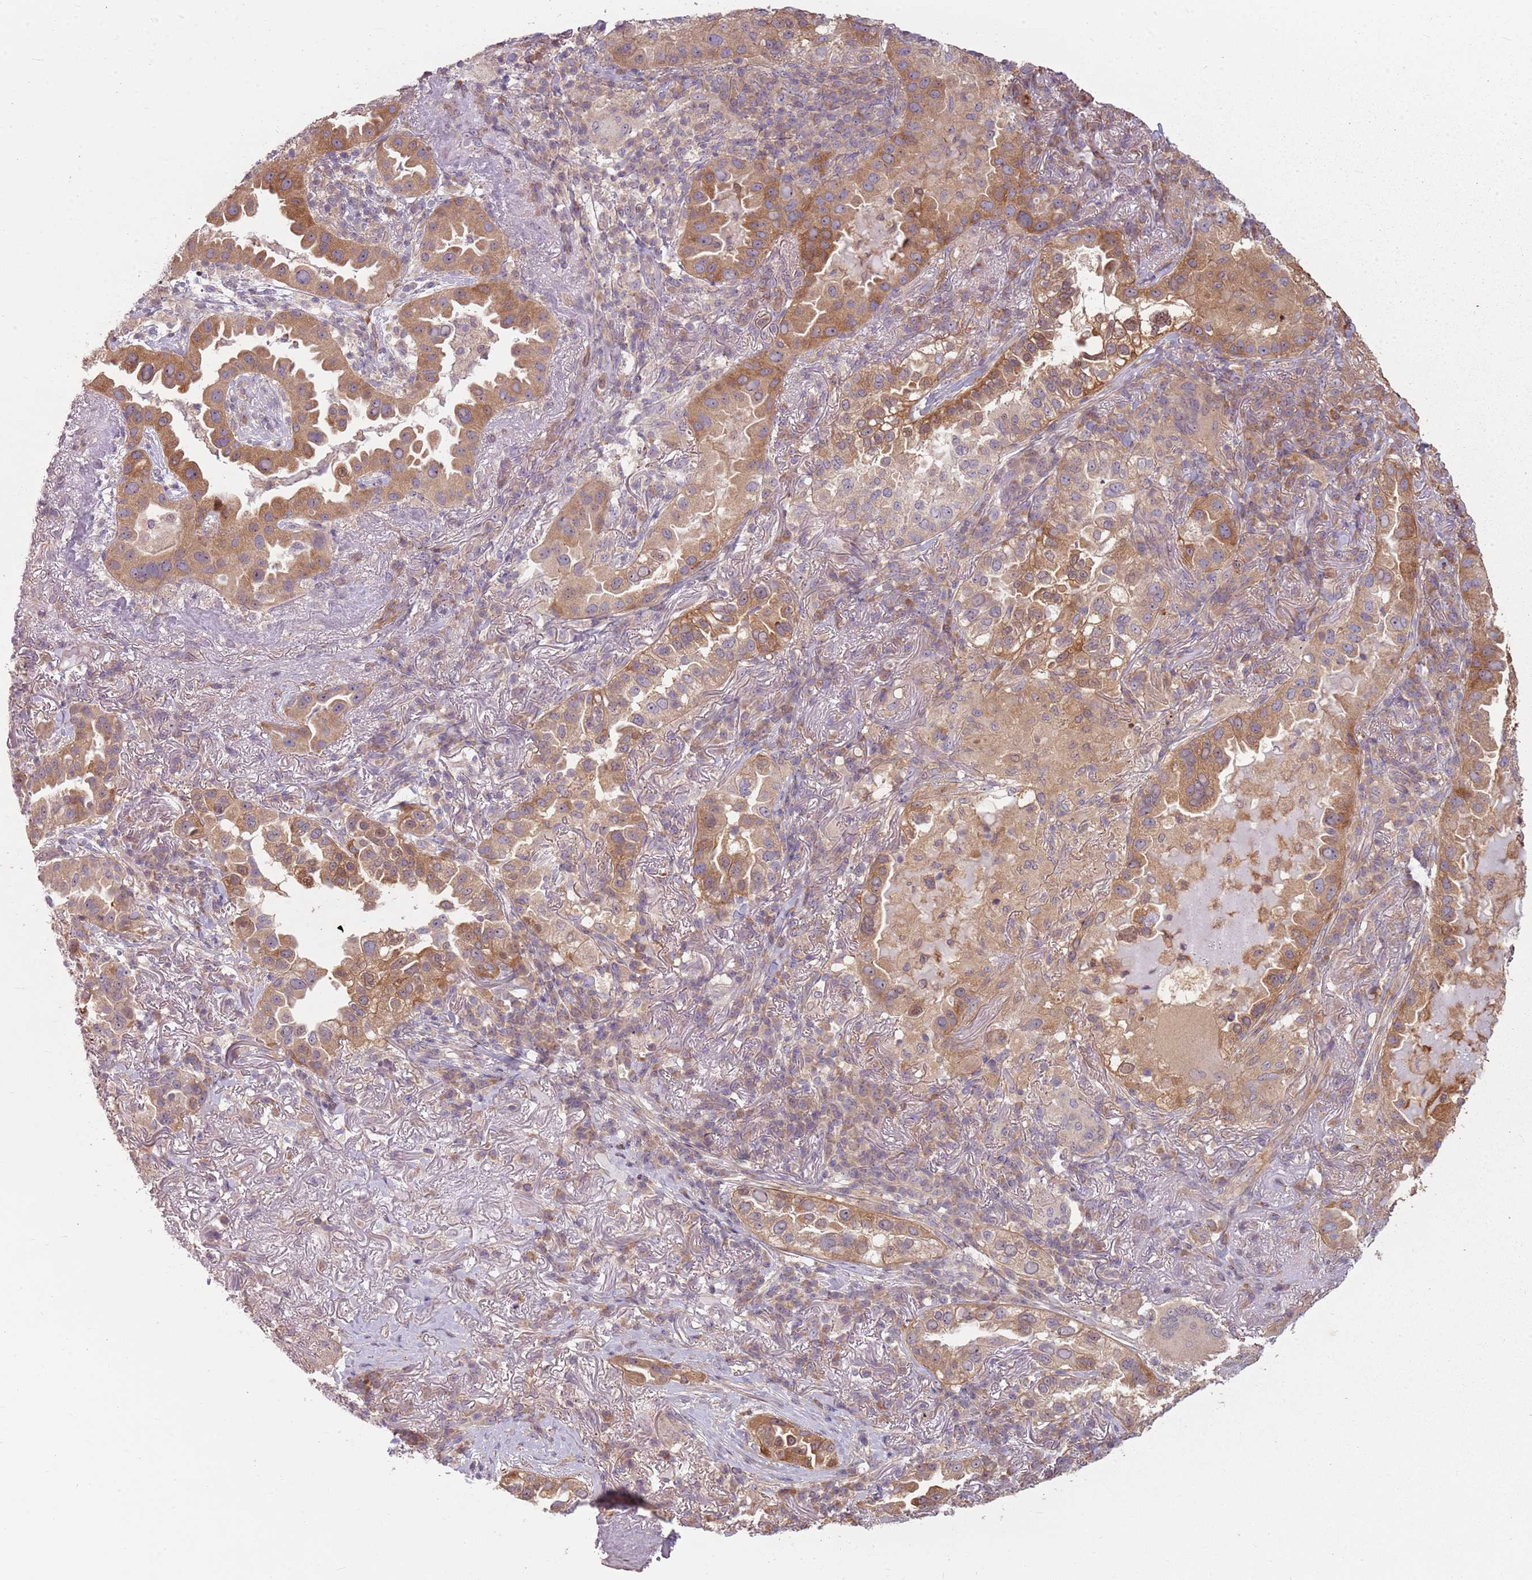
{"staining": {"intensity": "moderate", "quantity": ">75%", "location": "cytoplasmic/membranous"}, "tissue": "lung cancer", "cell_type": "Tumor cells", "image_type": "cancer", "snomed": [{"axis": "morphology", "description": "Adenocarcinoma, NOS"}, {"axis": "topography", "description": "Lung"}], "caption": "Lung cancer (adenocarcinoma) was stained to show a protein in brown. There is medium levels of moderate cytoplasmic/membranous positivity in about >75% of tumor cells. Using DAB (brown) and hematoxylin (blue) stains, captured at high magnification using brightfield microscopy.", "gene": "RPL21", "patient": {"sex": "female", "age": 69}}